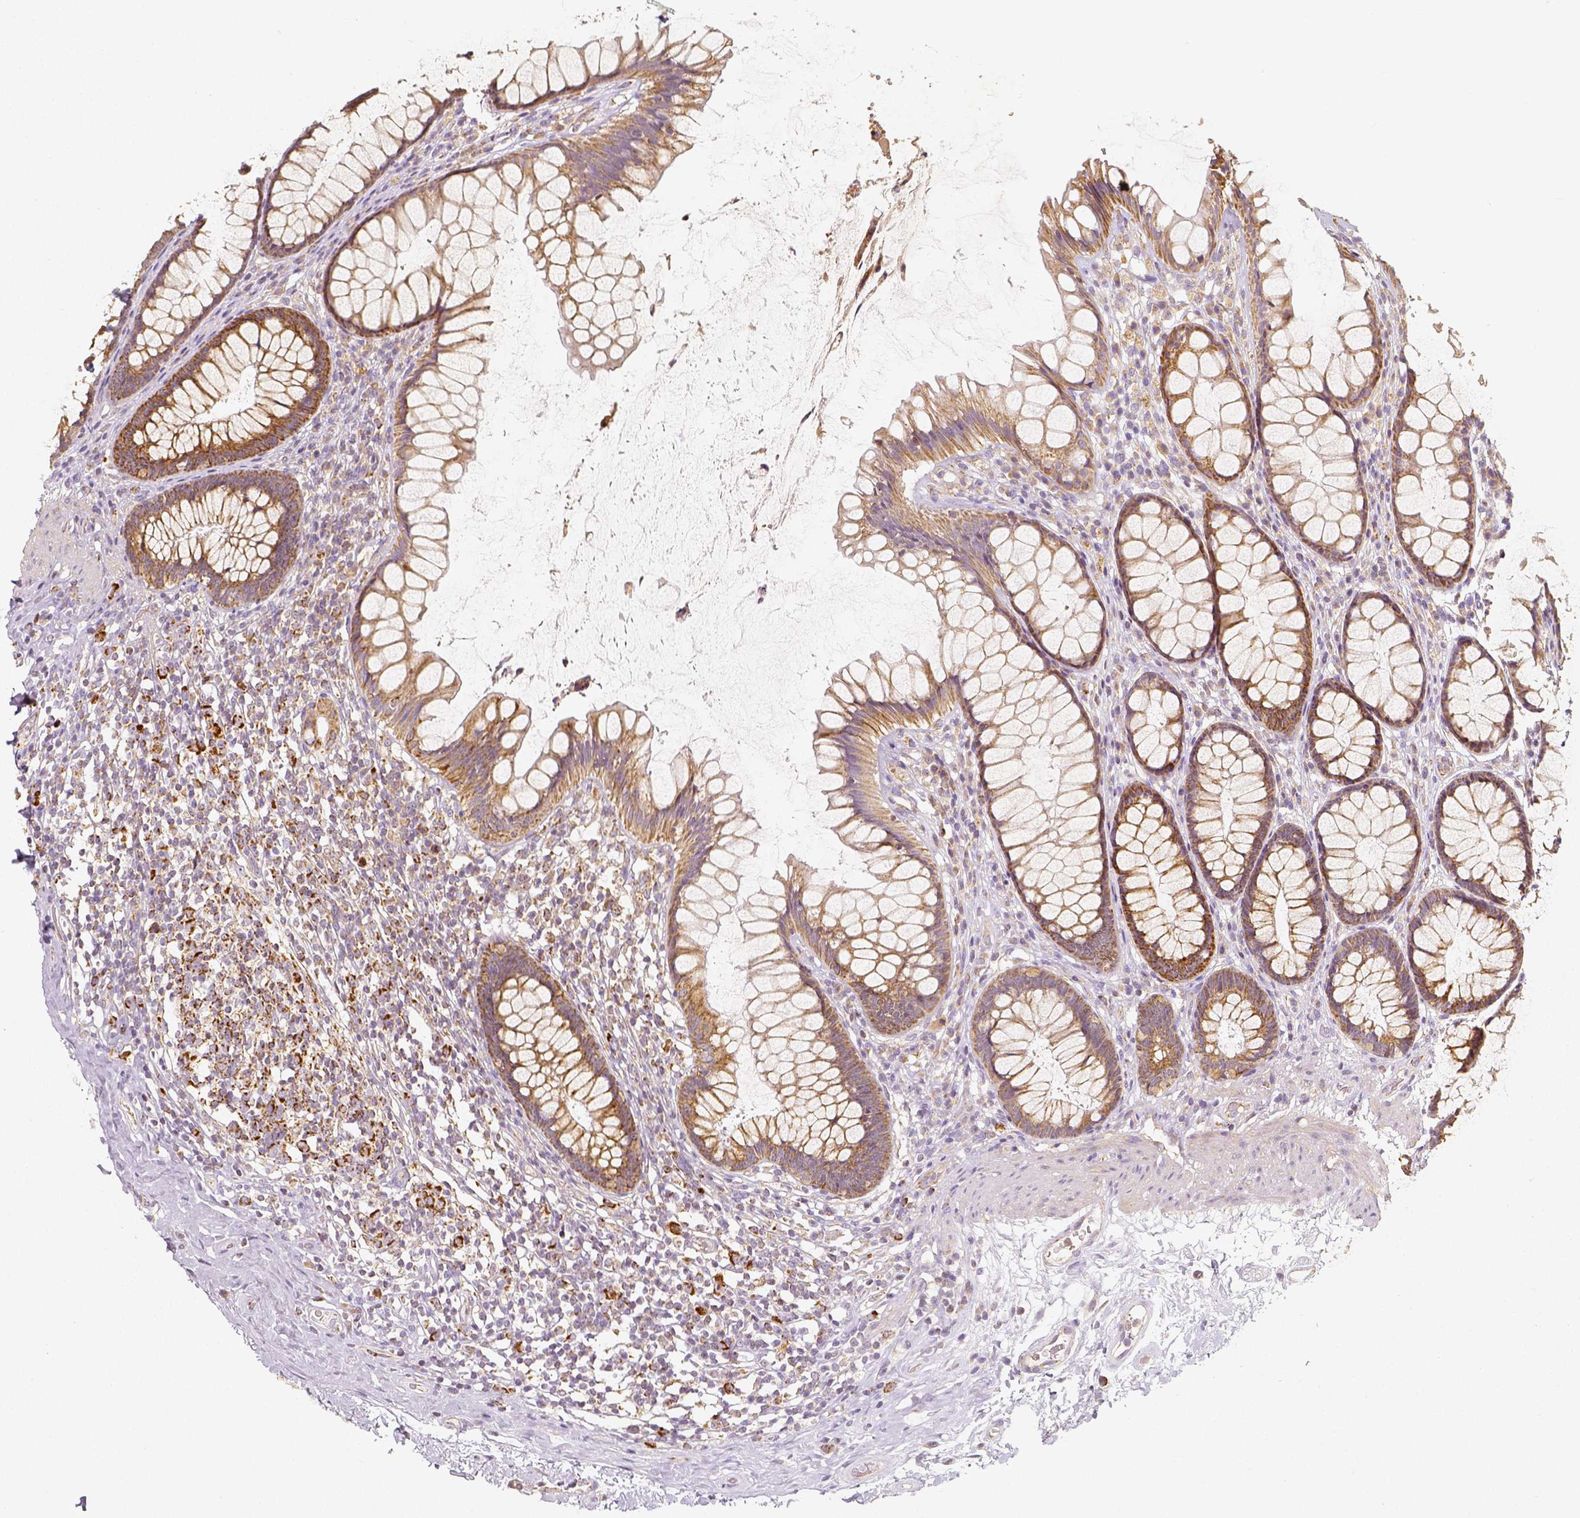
{"staining": {"intensity": "moderate", "quantity": ">75%", "location": "cytoplasmic/membranous"}, "tissue": "rectum", "cell_type": "Glandular cells", "image_type": "normal", "snomed": [{"axis": "morphology", "description": "Normal tissue, NOS"}, {"axis": "topography", "description": "Rectum"}], "caption": "The image displays immunohistochemical staining of benign rectum. There is moderate cytoplasmic/membranous staining is present in about >75% of glandular cells. (IHC, brightfield microscopy, high magnification).", "gene": "PGAM5", "patient": {"sex": "male", "age": 72}}